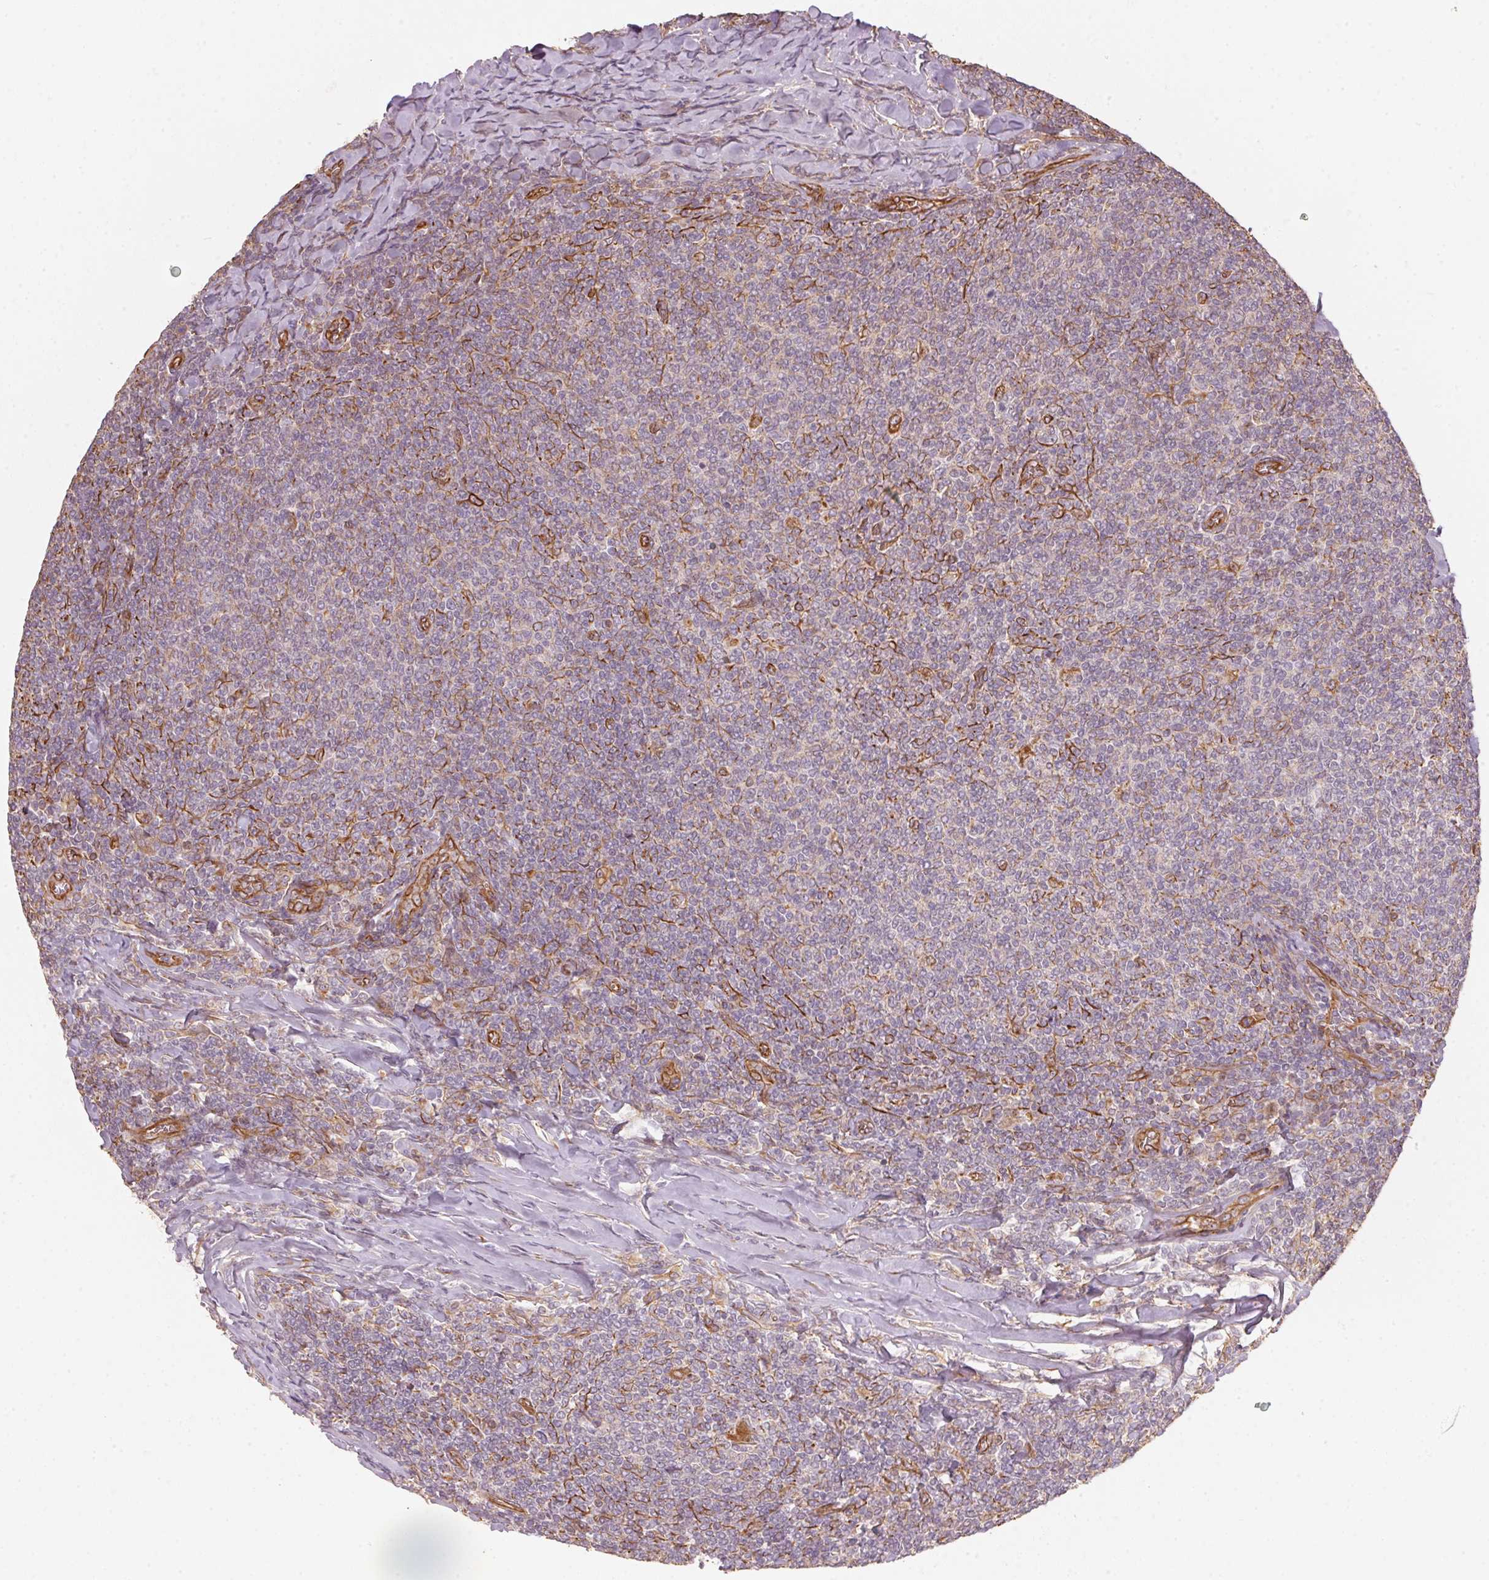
{"staining": {"intensity": "negative", "quantity": "none", "location": "none"}, "tissue": "lymphoma", "cell_type": "Tumor cells", "image_type": "cancer", "snomed": [{"axis": "morphology", "description": "Malignant lymphoma, non-Hodgkin's type, Low grade"}, {"axis": "topography", "description": "Lymph node"}], "caption": "High power microscopy histopathology image of an immunohistochemistry photomicrograph of malignant lymphoma, non-Hodgkin's type (low-grade), revealing no significant staining in tumor cells. (Immunohistochemistry (ihc), brightfield microscopy, high magnification).", "gene": "FOXR2", "patient": {"sex": "male", "age": 52}}